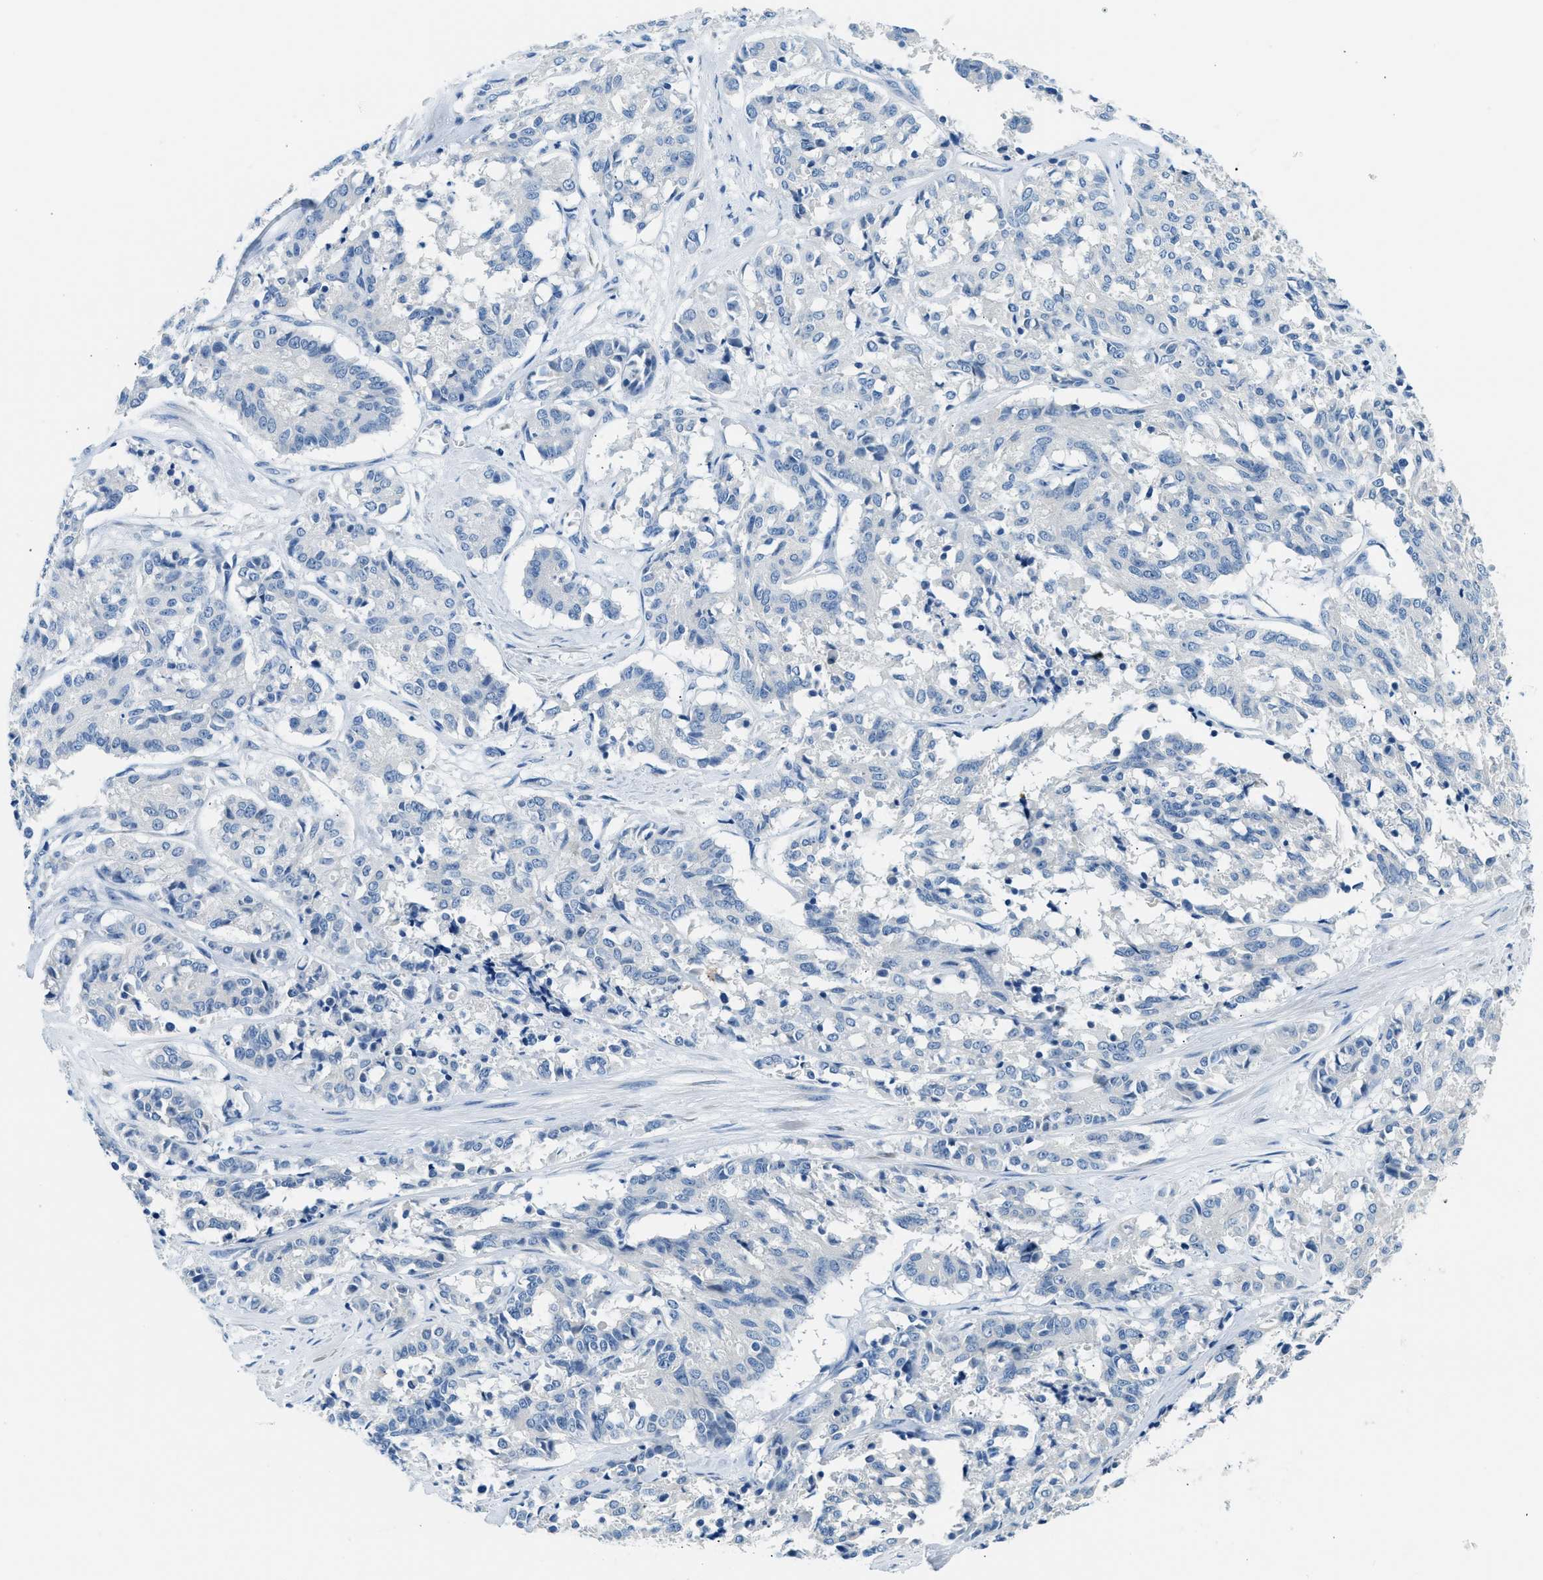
{"staining": {"intensity": "negative", "quantity": "none", "location": "none"}, "tissue": "cervical cancer", "cell_type": "Tumor cells", "image_type": "cancer", "snomed": [{"axis": "morphology", "description": "Squamous cell carcinoma, NOS"}, {"axis": "topography", "description": "Cervix"}], "caption": "Tumor cells are negative for protein expression in human cervical cancer.", "gene": "CLDN18", "patient": {"sex": "female", "age": 35}}